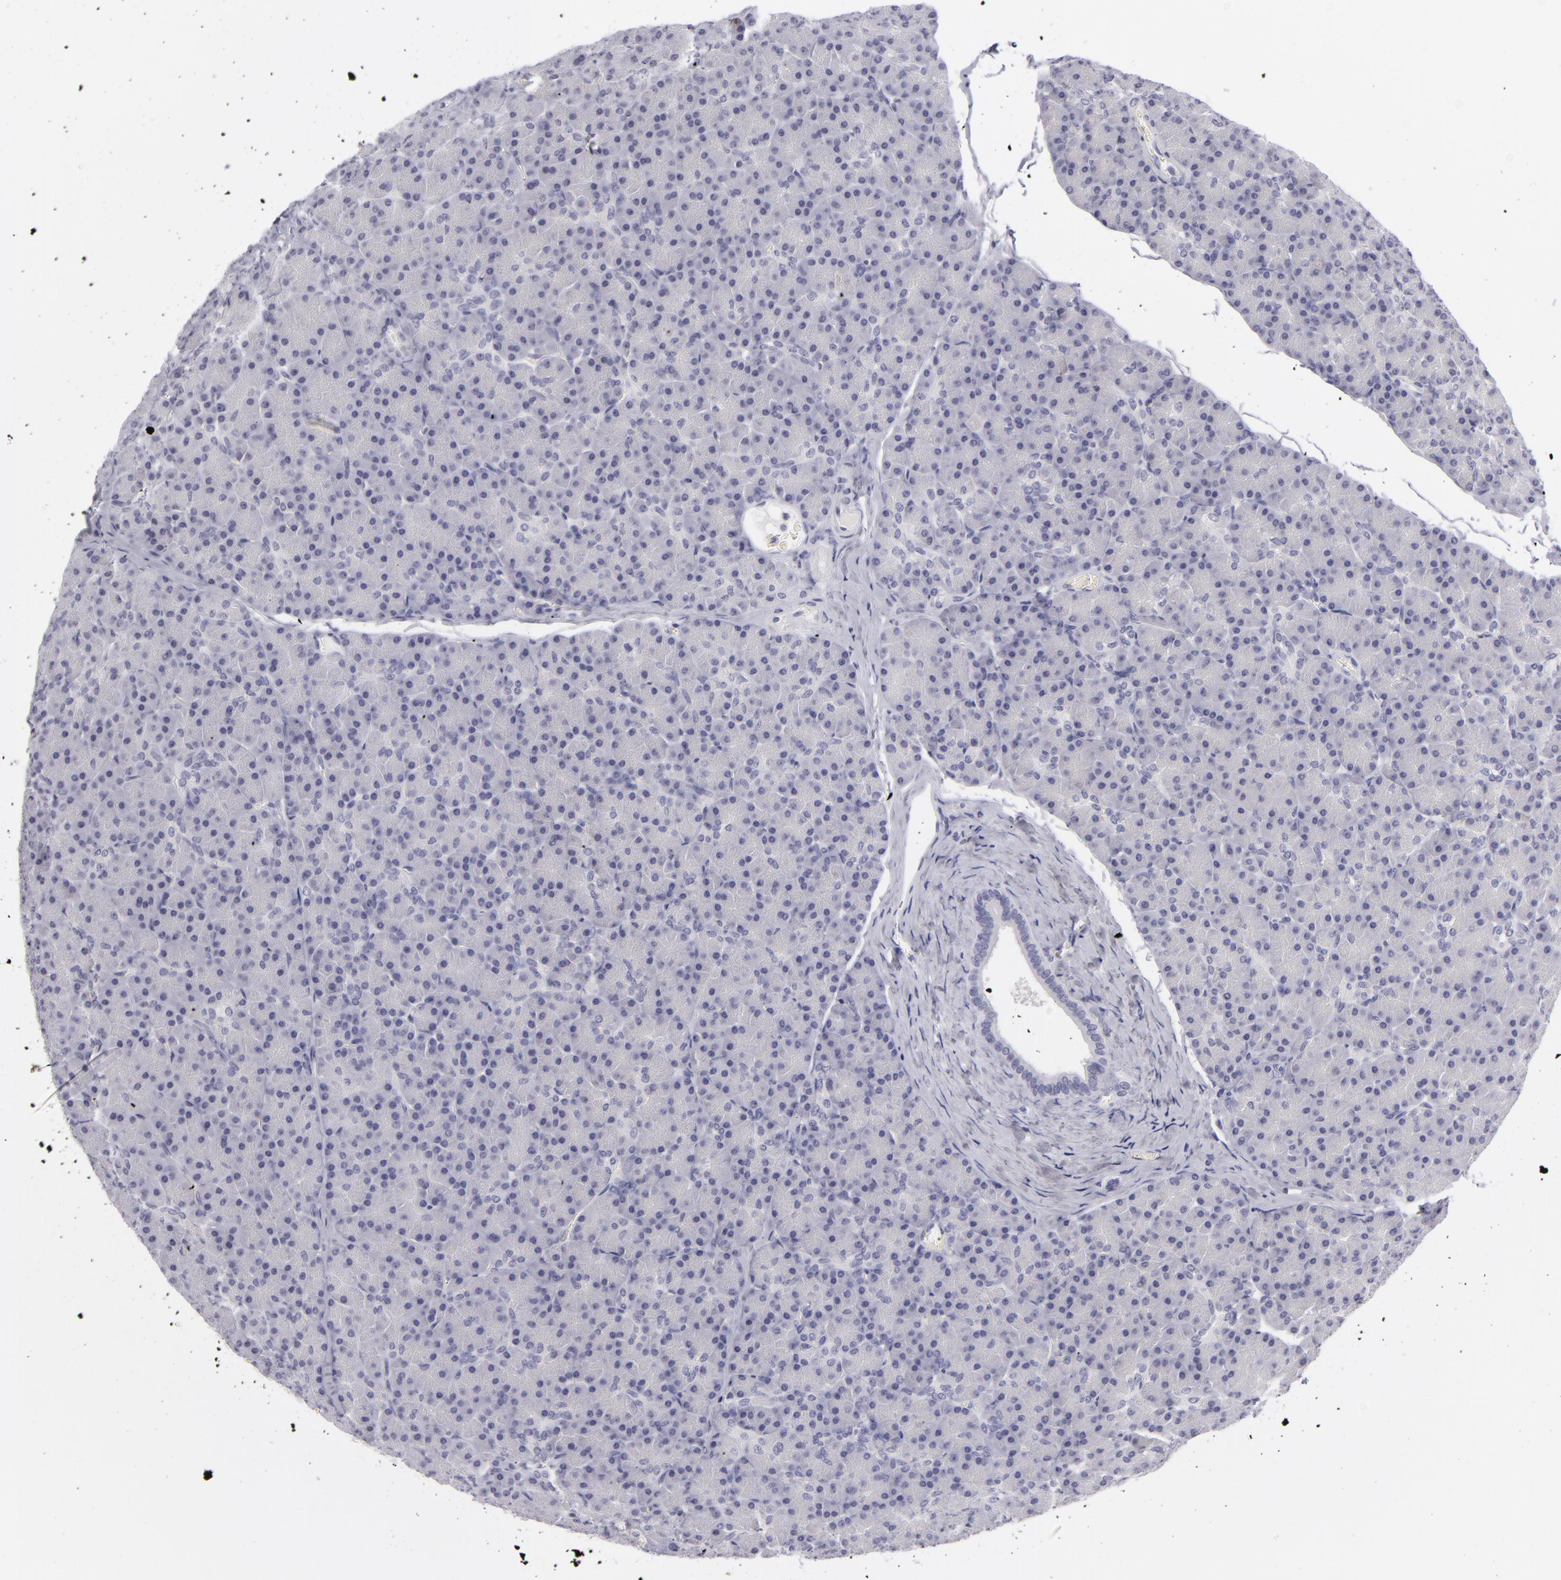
{"staining": {"intensity": "negative", "quantity": "none", "location": "none"}, "tissue": "pancreas", "cell_type": "Exocrine glandular cells", "image_type": "normal", "snomed": [{"axis": "morphology", "description": "Normal tissue, NOS"}, {"axis": "topography", "description": "Pancreas"}], "caption": "Protein analysis of benign pancreas exhibits no significant positivity in exocrine glandular cells. The staining was performed using DAB to visualize the protein expression in brown, while the nuclei were stained in blue with hematoxylin (Magnification: 20x).", "gene": "TNNC1", "patient": {"sex": "female", "age": 43}}